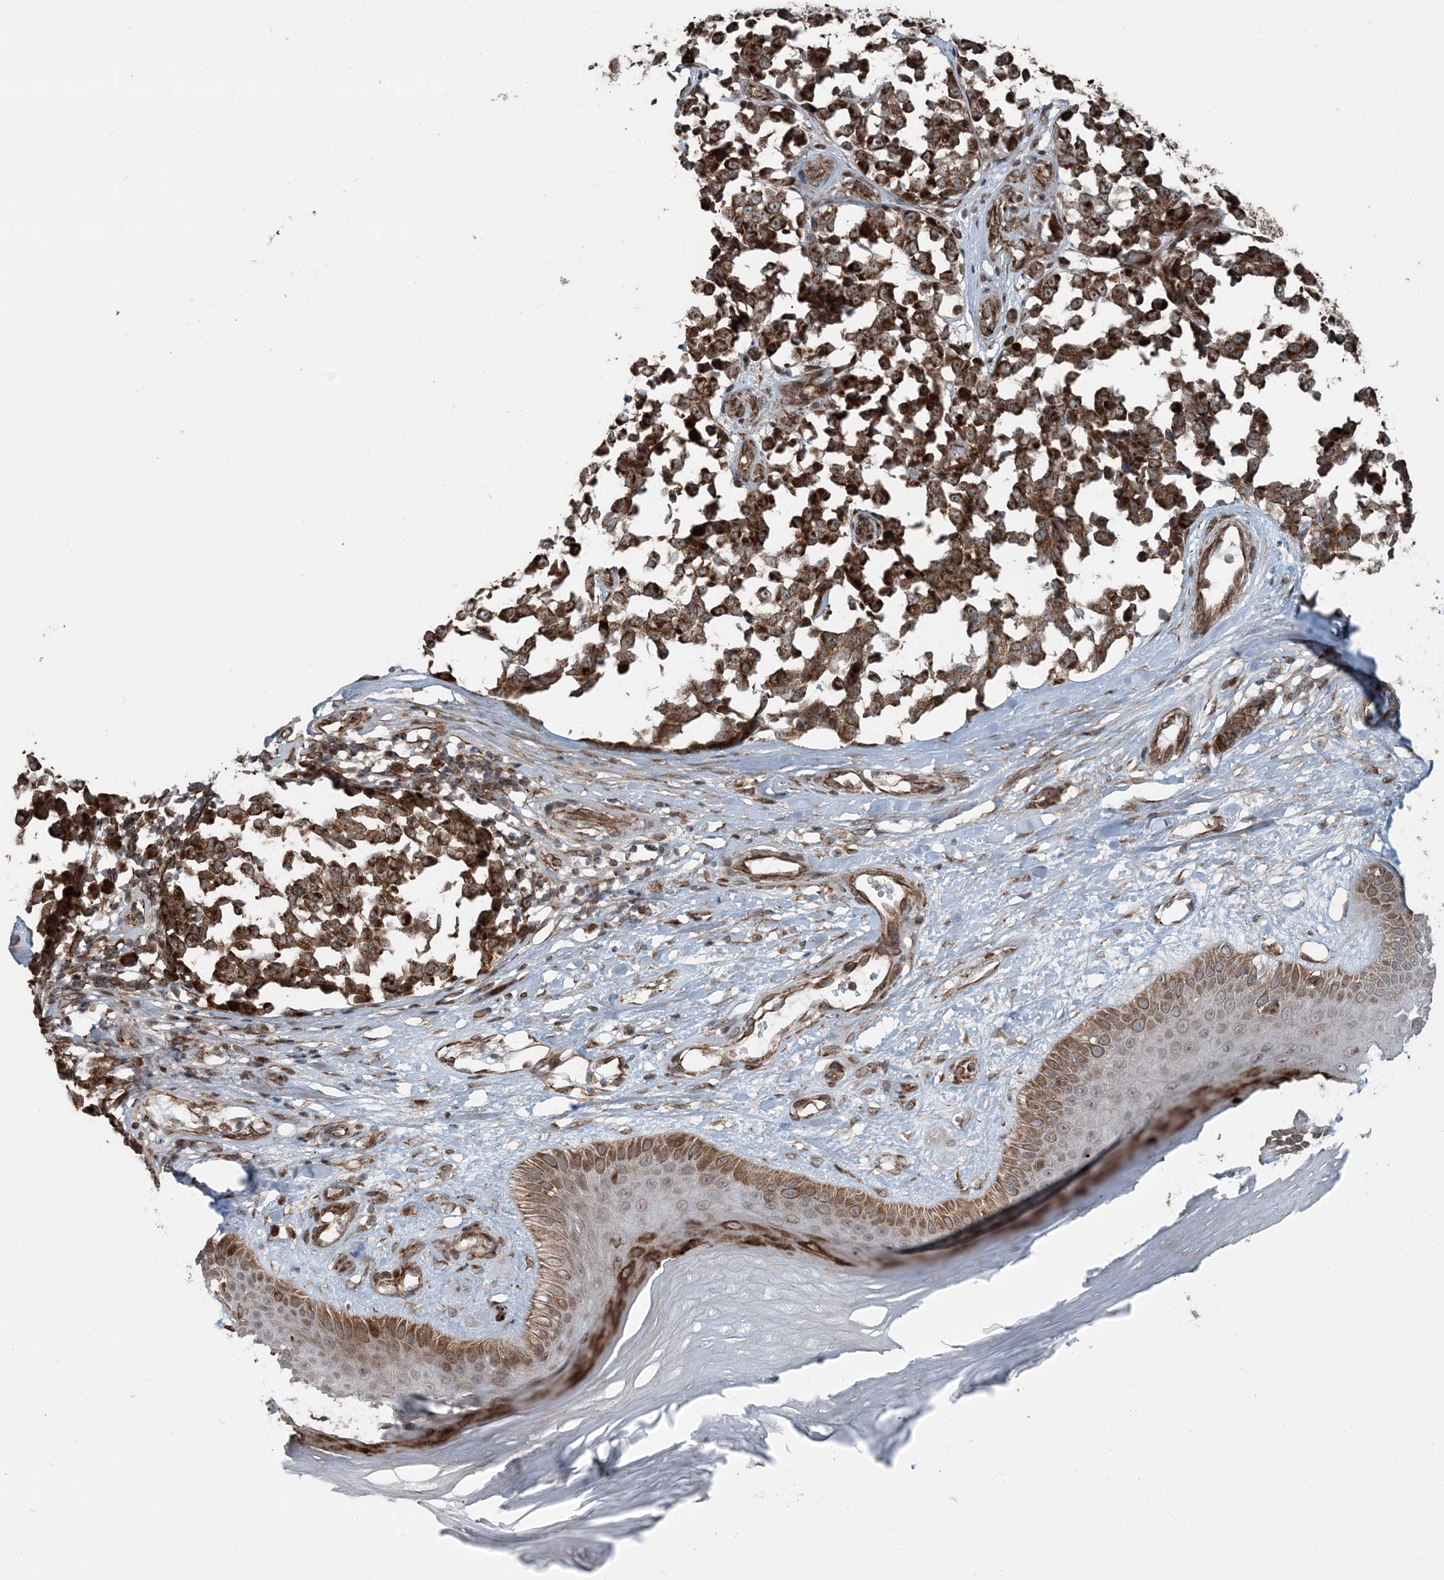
{"staining": {"intensity": "moderate", "quantity": ">75%", "location": "cytoplasmic/membranous"}, "tissue": "melanoma", "cell_type": "Tumor cells", "image_type": "cancer", "snomed": [{"axis": "morphology", "description": "Malignant melanoma, NOS"}, {"axis": "topography", "description": "Skin"}], "caption": "Immunohistochemistry photomicrograph of neoplastic tissue: human melanoma stained using IHC reveals medium levels of moderate protein expression localized specifically in the cytoplasmic/membranous of tumor cells, appearing as a cytoplasmic/membranous brown color.", "gene": "EDEM2", "patient": {"sex": "female", "age": 64}}